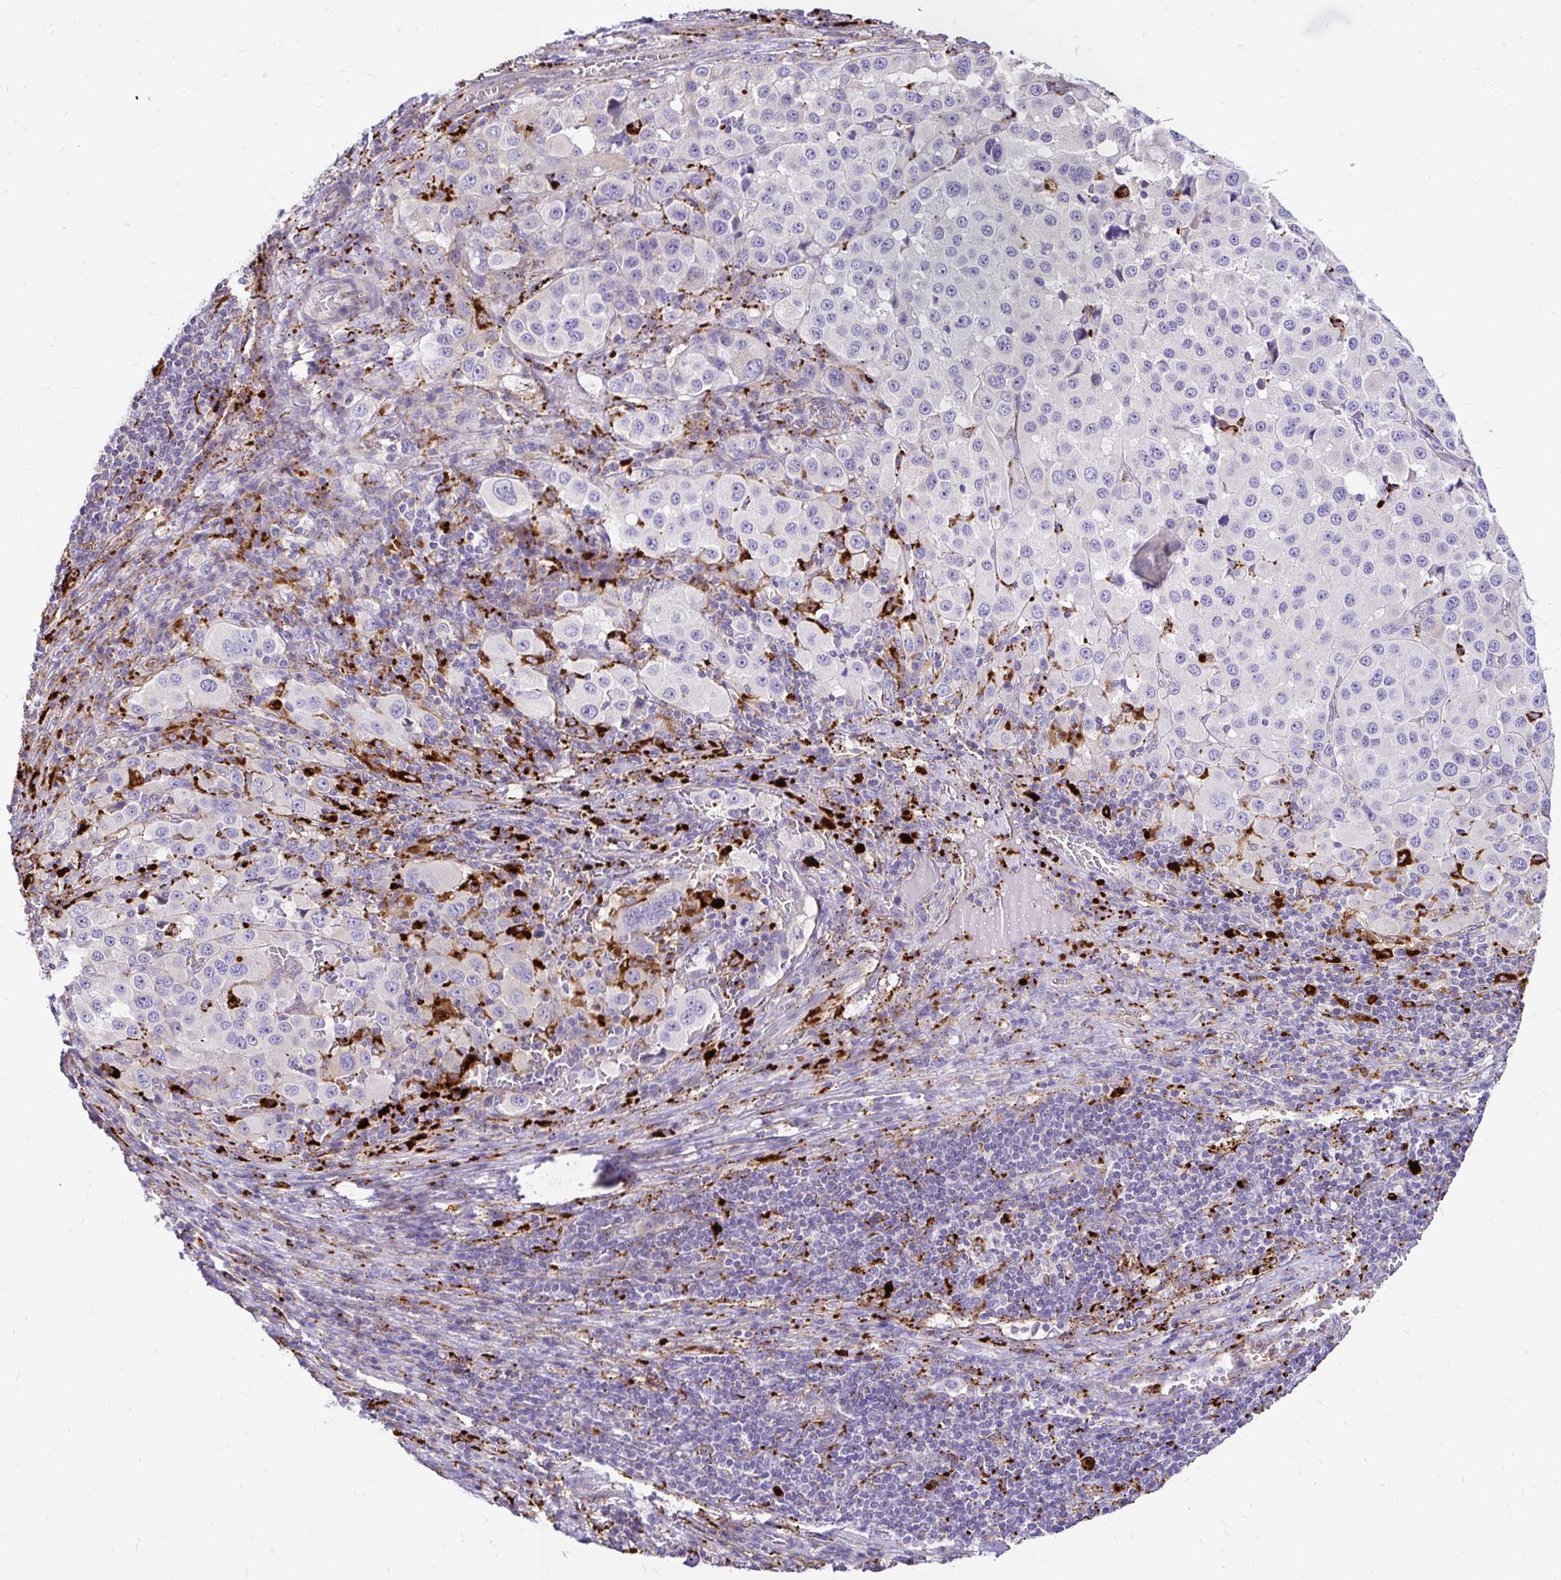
{"staining": {"intensity": "negative", "quantity": "none", "location": "none"}, "tissue": "melanoma", "cell_type": "Tumor cells", "image_type": "cancer", "snomed": [{"axis": "morphology", "description": "Malignant melanoma, Metastatic site"}, {"axis": "topography", "description": "Lymph node"}], "caption": "High magnification brightfield microscopy of malignant melanoma (metastatic site) stained with DAB (brown) and counterstained with hematoxylin (blue): tumor cells show no significant expression.", "gene": "FUCA1", "patient": {"sex": "female", "age": 65}}